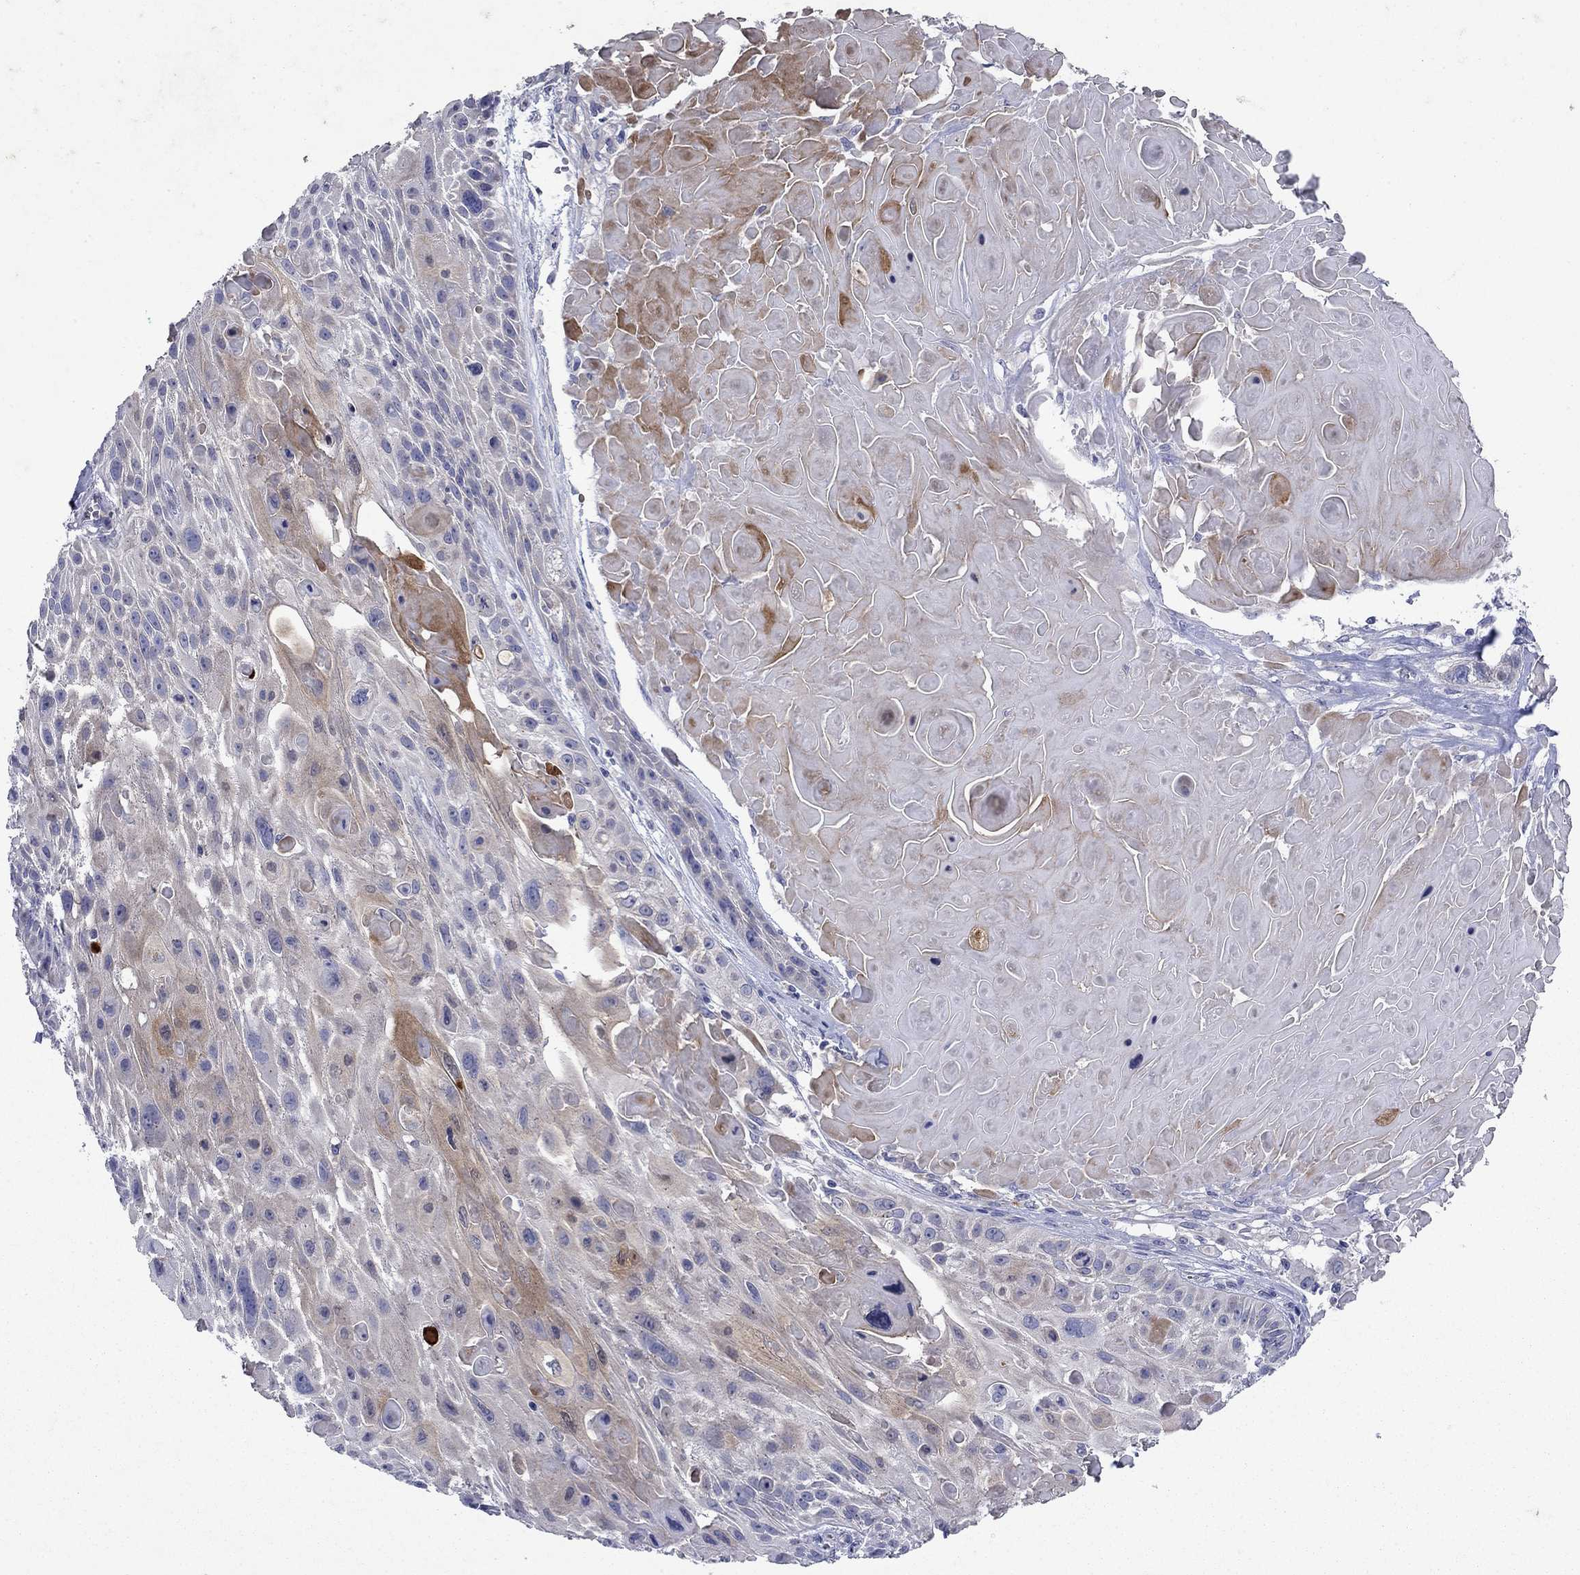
{"staining": {"intensity": "moderate", "quantity": "<25%", "location": "cytoplasmic/membranous"}, "tissue": "skin cancer", "cell_type": "Tumor cells", "image_type": "cancer", "snomed": [{"axis": "morphology", "description": "Squamous cell carcinoma, NOS"}, {"axis": "topography", "description": "Skin"}, {"axis": "topography", "description": "Anal"}], "caption": "A brown stain labels moderate cytoplasmic/membranous expression of a protein in skin squamous cell carcinoma tumor cells.", "gene": "SULT2B1", "patient": {"sex": "female", "age": 75}}